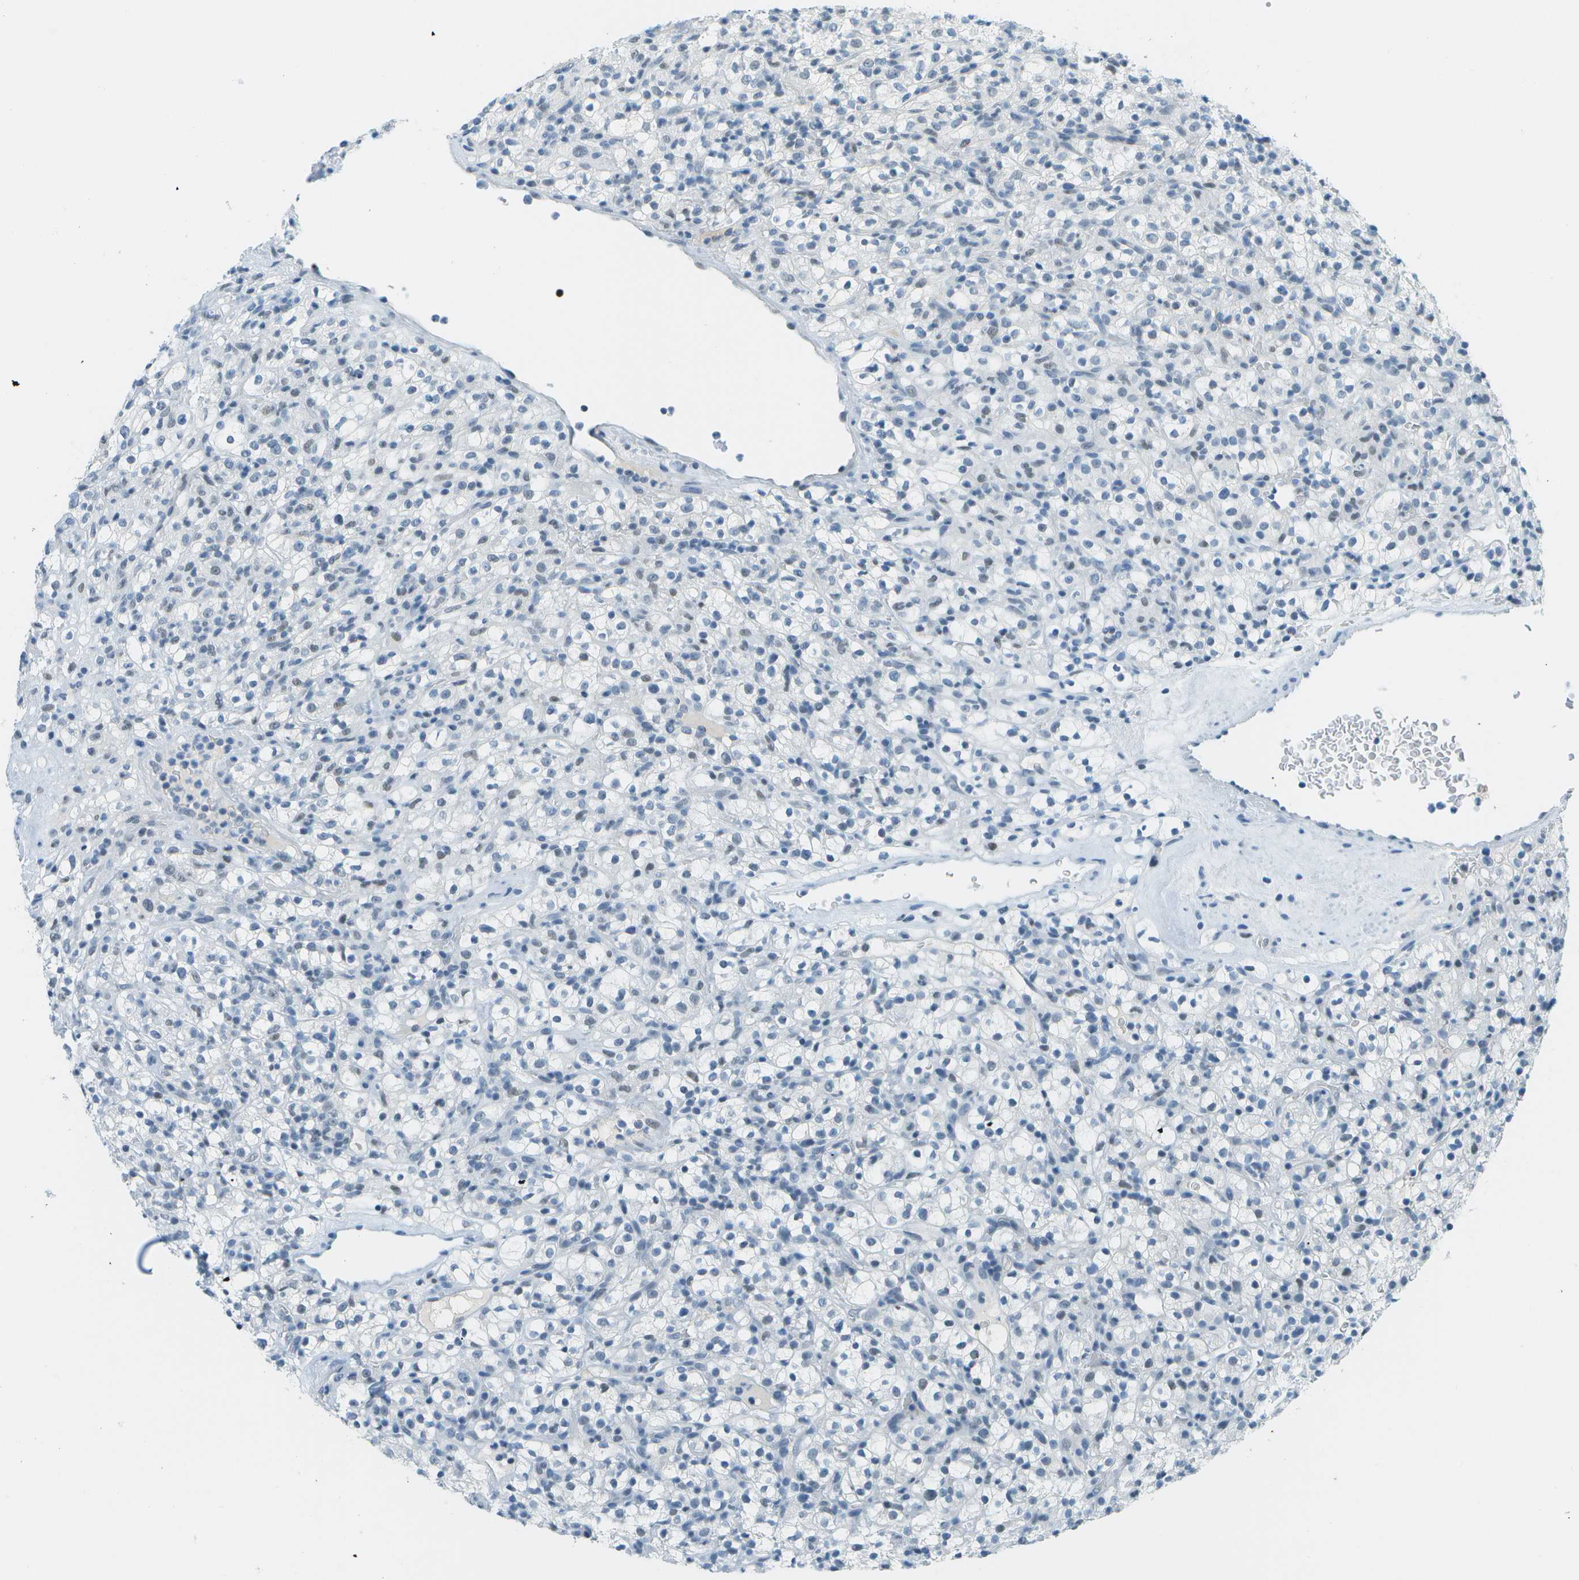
{"staining": {"intensity": "negative", "quantity": "none", "location": "none"}, "tissue": "renal cancer", "cell_type": "Tumor cells", "image_type": "cancer", "snomed": [{"axis": "morphology", "description": "Normal tissue, NOS"}, {"axis": "morphology", "description": "Adenocarcinoma, NOS"}, {"axis": "topography", "description": "Kidney"}], "caption": "Immunohistochemical staining of human renal cancer (adenocarcinoma) demonstrates no significant expression in tumor cells. (Brightfield microscopy of DAB (3,3'-diaminobenzidine) immunohistochemistry (IHC) at high magnification).", "gene": "NEK11", "patient": {"sex": "female", "age": 72}}